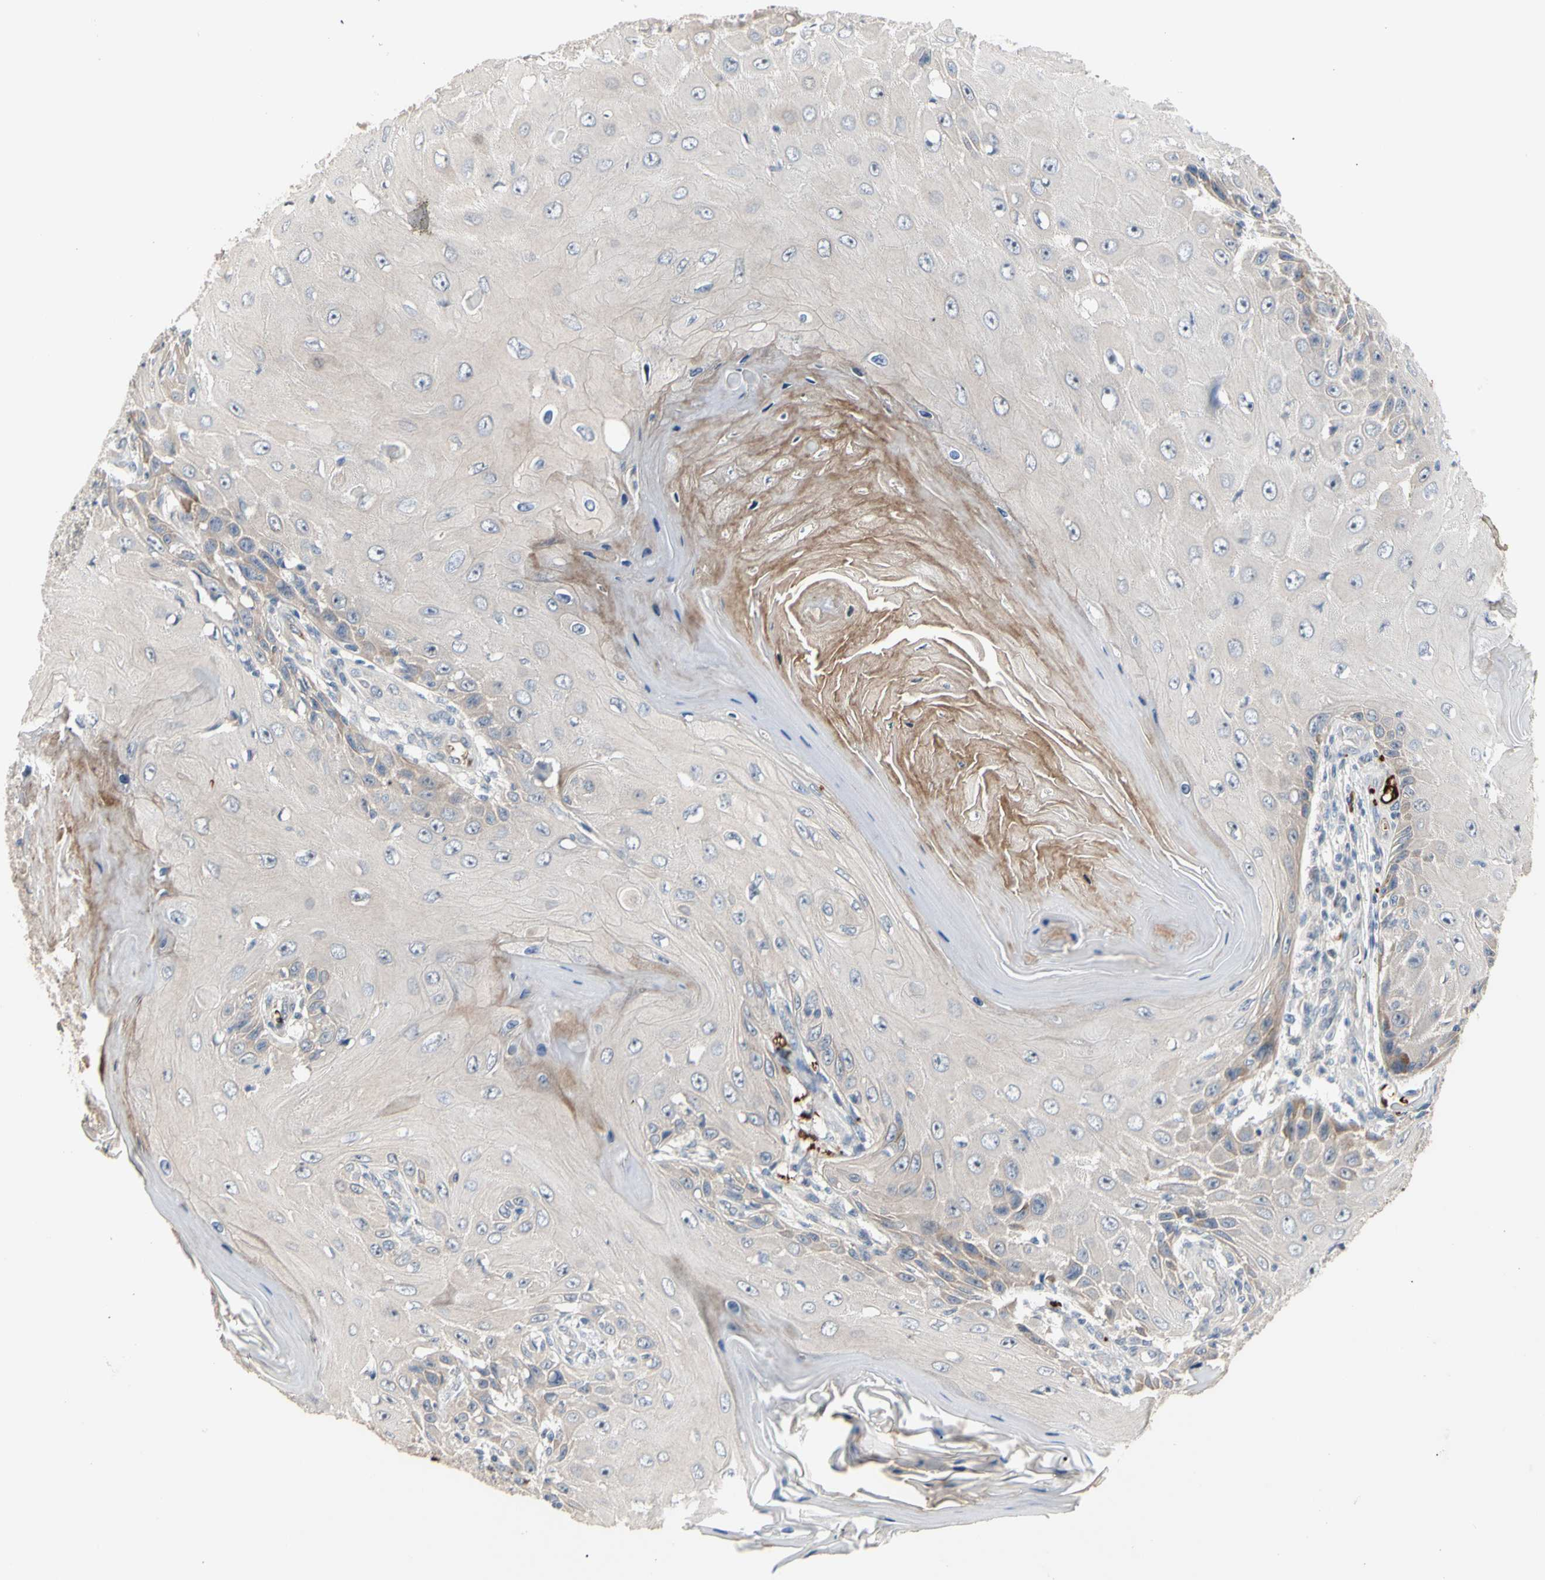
{"staining": {"intensity": "weak", "quantity": "<25%", "location": "cytoplasmic/membranous"}, "tissue": "skin cancer", "cell_type": "Tumor cells", "image_type": "cancer", "snomed": [{"axis": "morphology", "description": "Squamous cell carcinoma, NOS"}, {"axis": "topography", "description": "Skin"}], "caption": "Immunohistochemistry (IHC) photomicrograph of human skin cancer stained for a protein (brown), which reveals no positivity in tumor cells.", "gene": "HMGCR", "patient": {"sex": "female", "age": 73}}